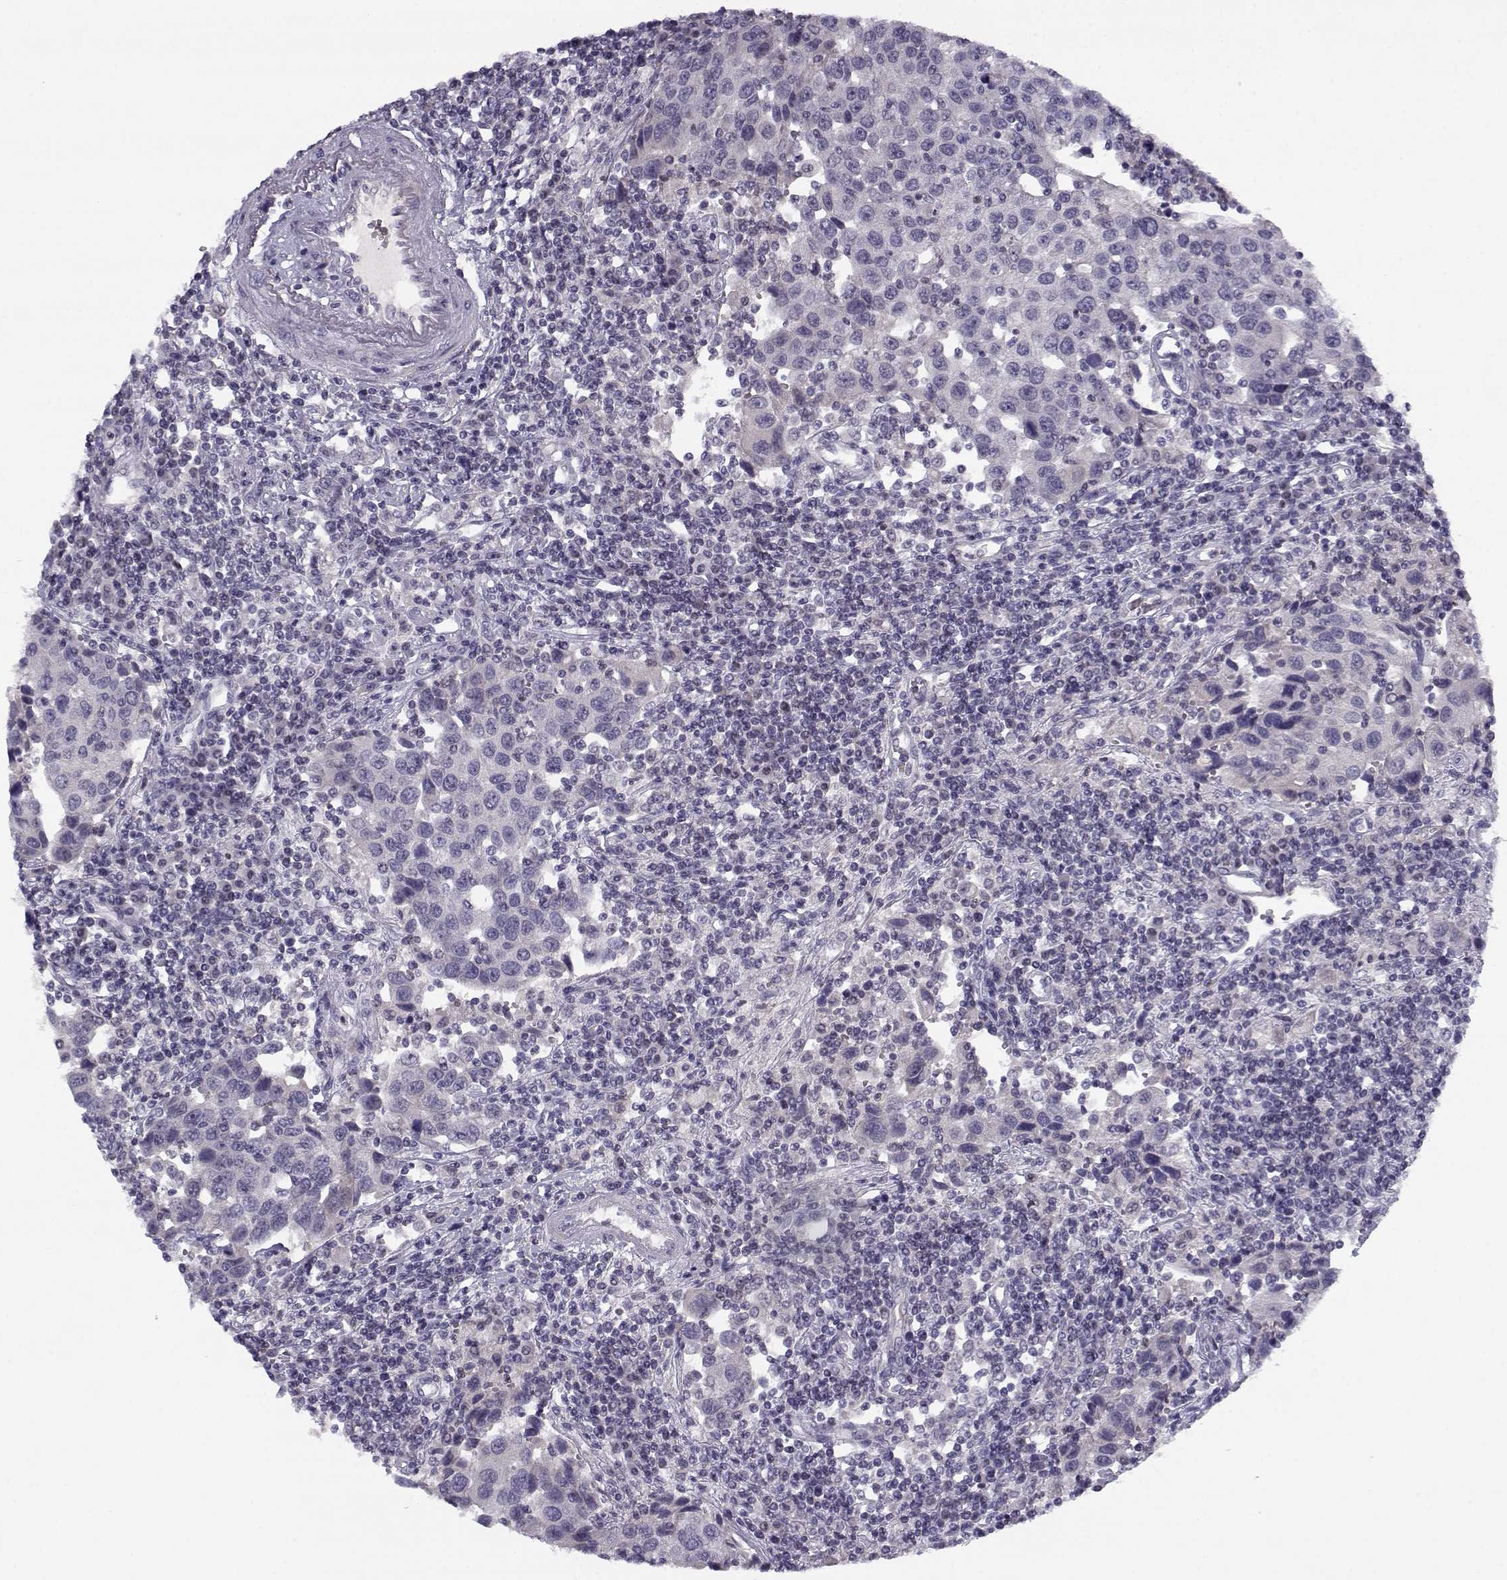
{"staining": {"intensity": "negative", "quantity": "none", "location": "none"}, "tissue": "urothelial cancer", "cell_type": "Tumor cells", "image_type": "cancer", "snomed": [{"axis": "morphology", "description": "Urothelial carcinoma, High grade"}, {"axis": "topography", "description": "Urinary bladder"}], "caption": "The micrograph reveals no staining of tumor cells in urothelial cancer.", "gene": "DDX25", "patient": {"sex": "female", "age": 85}}